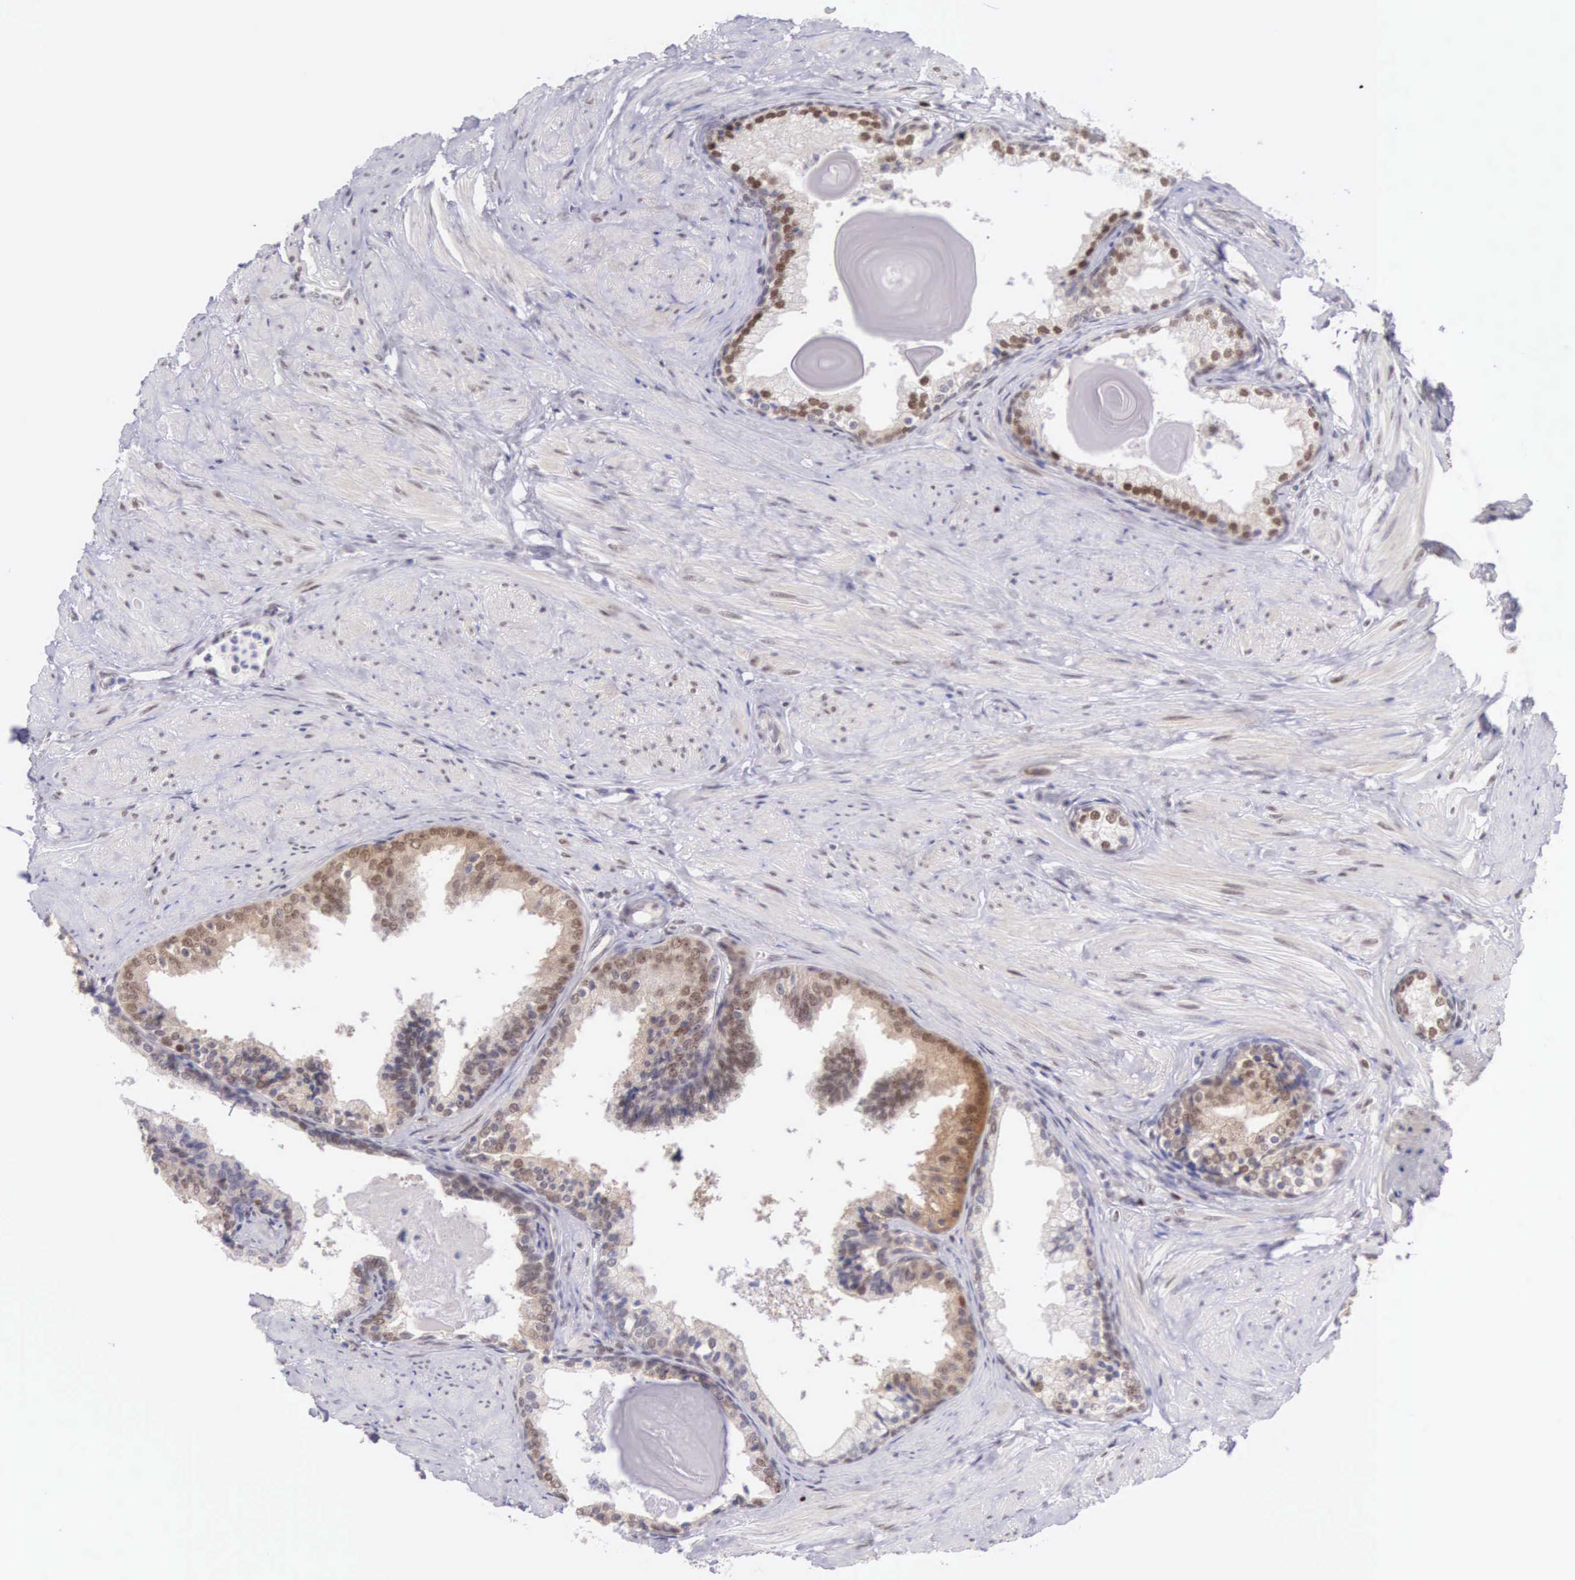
{"staining": {"intensity": "moderate", "quantity": ">75%", "location": "nuclear"}, "tissue": "prostate", "cell_type": "Glandular cells", "image_type": "normal", "snomed": [{"axis": "morphology", "description": "Normal tissue, NOS"}, {"axis": "topography", "description": "Prostate"}], "caption": "Brown immunohistochemical staining in normal prostate exhibits moderate nuclear positivity in approximately >75% of glandular cells.", "gene": "CCDC117", "patient": {"sex": "male", "age": 65}}